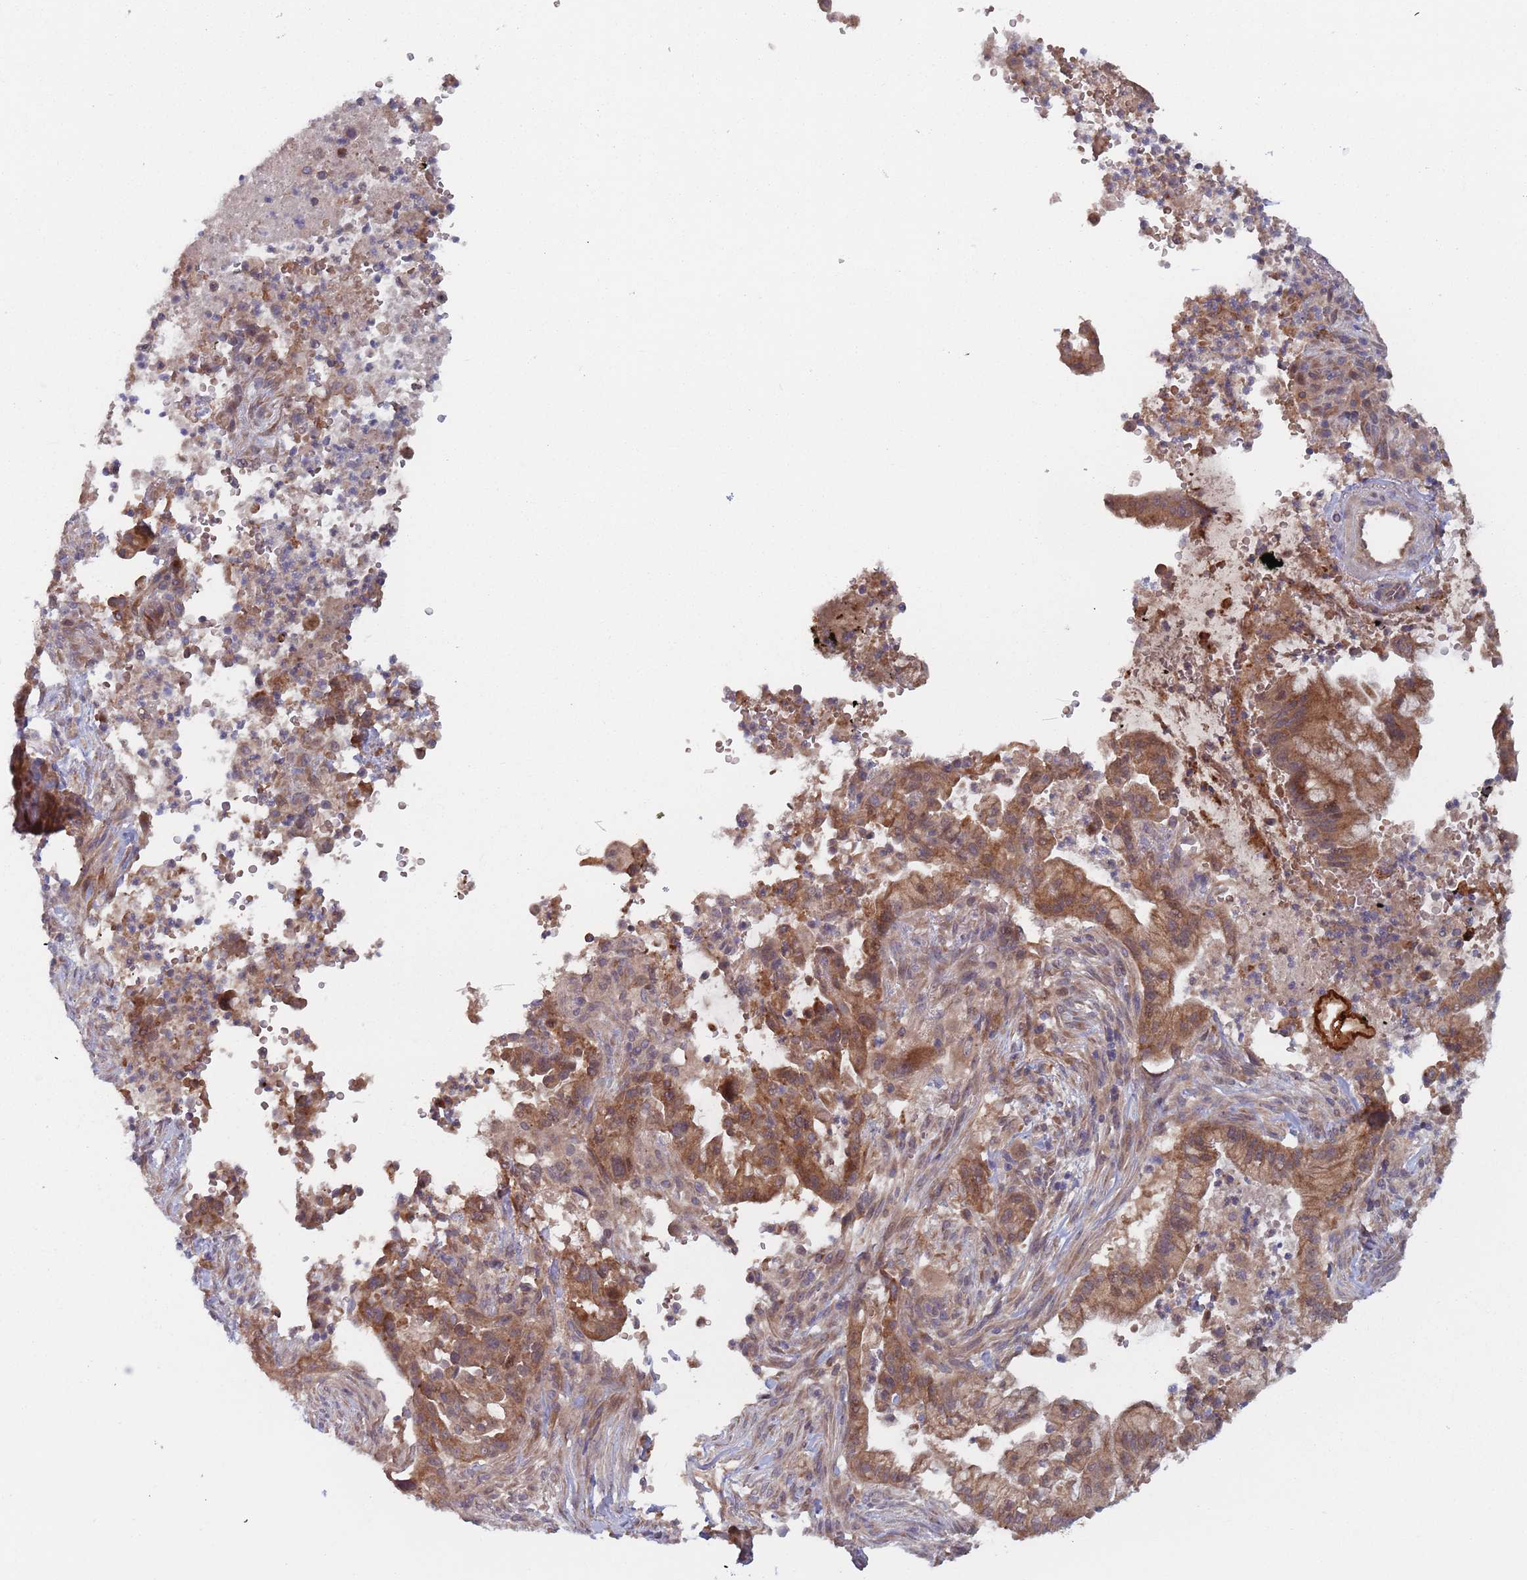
{"staining": {"intensity": "moderate", "quantity": ">75%", "location": "cytoplasmic/membranous"}, "tissue": "pancreatic cancer", "cell_type": "Tumor cells", "image_type": "cancer", "snomed": [{"axis": "morphology", "description": "Adenocarcinoma, NOS"}, {"axis": "topography", "description": "Pancreas"}], "caption": "Human pancreatic adenocarcinoma stained for a protein (brown) shows moderate cytoplasmic/membranous positive staining in approximately >75% of tumor cells.", "gene": "ZNF140", "patient": {"sex": "male", "age": 44}}